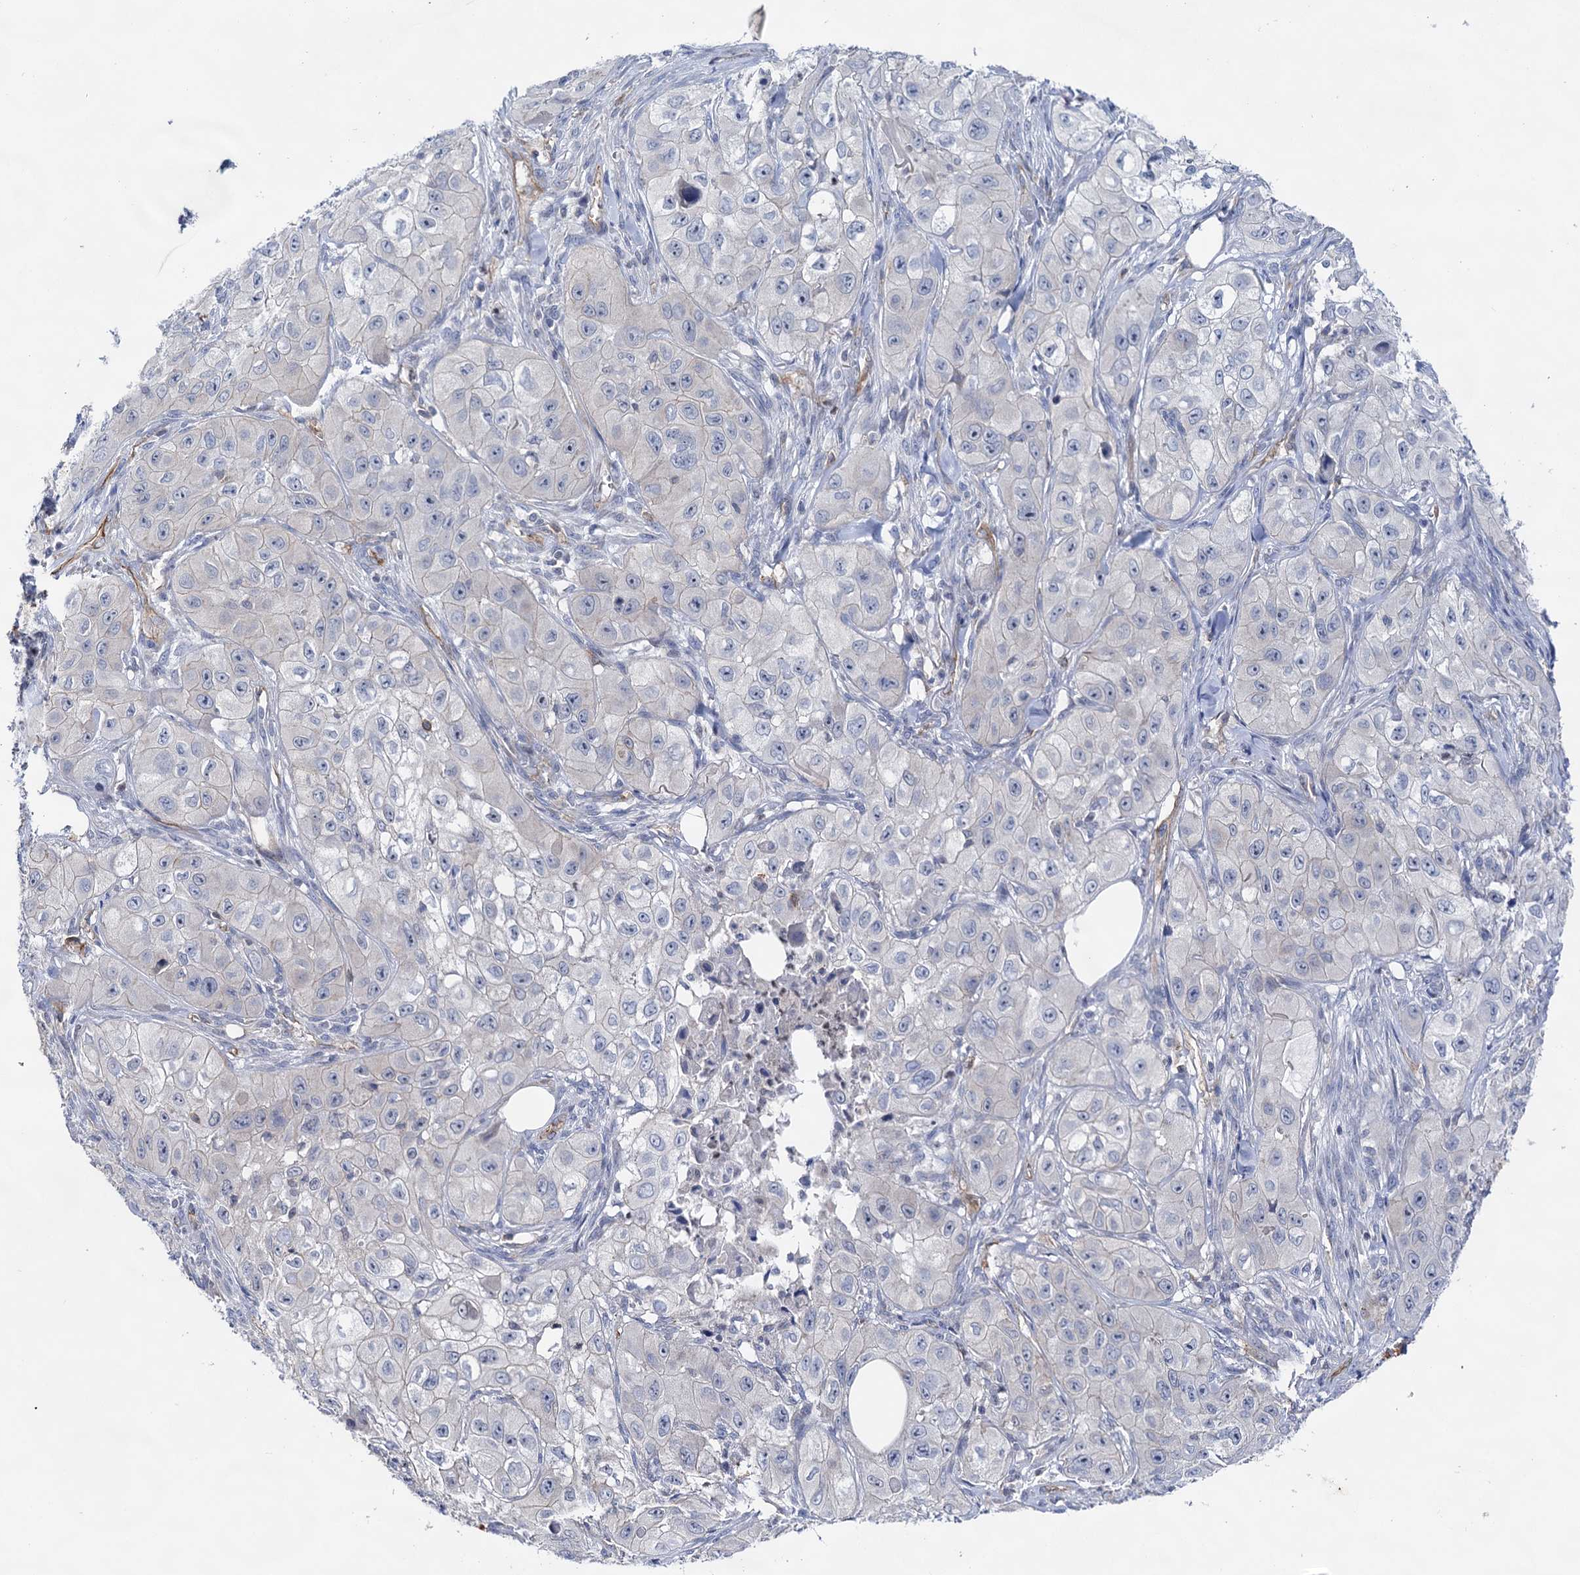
{"staining": {"intensity": "negative", "quantity": "none", "location": "none"}, "tissue": "skin cancer", "cell_type": "Tumor cells", "image_type": "cancer", "snomed": [{"axis": "morphology", "description": "Squamous cell carcinoma, NOS"}, {"axis": "topography", "description": "Skin"}, {"axis": "topography", "description": "Subcutis"}], "caption": "The image displays no staining of tumor cells in skin cancer (squamous cell carcinoma).", "gene": "ABLIM1", "patient": {"sex": "male", "age": 73}}